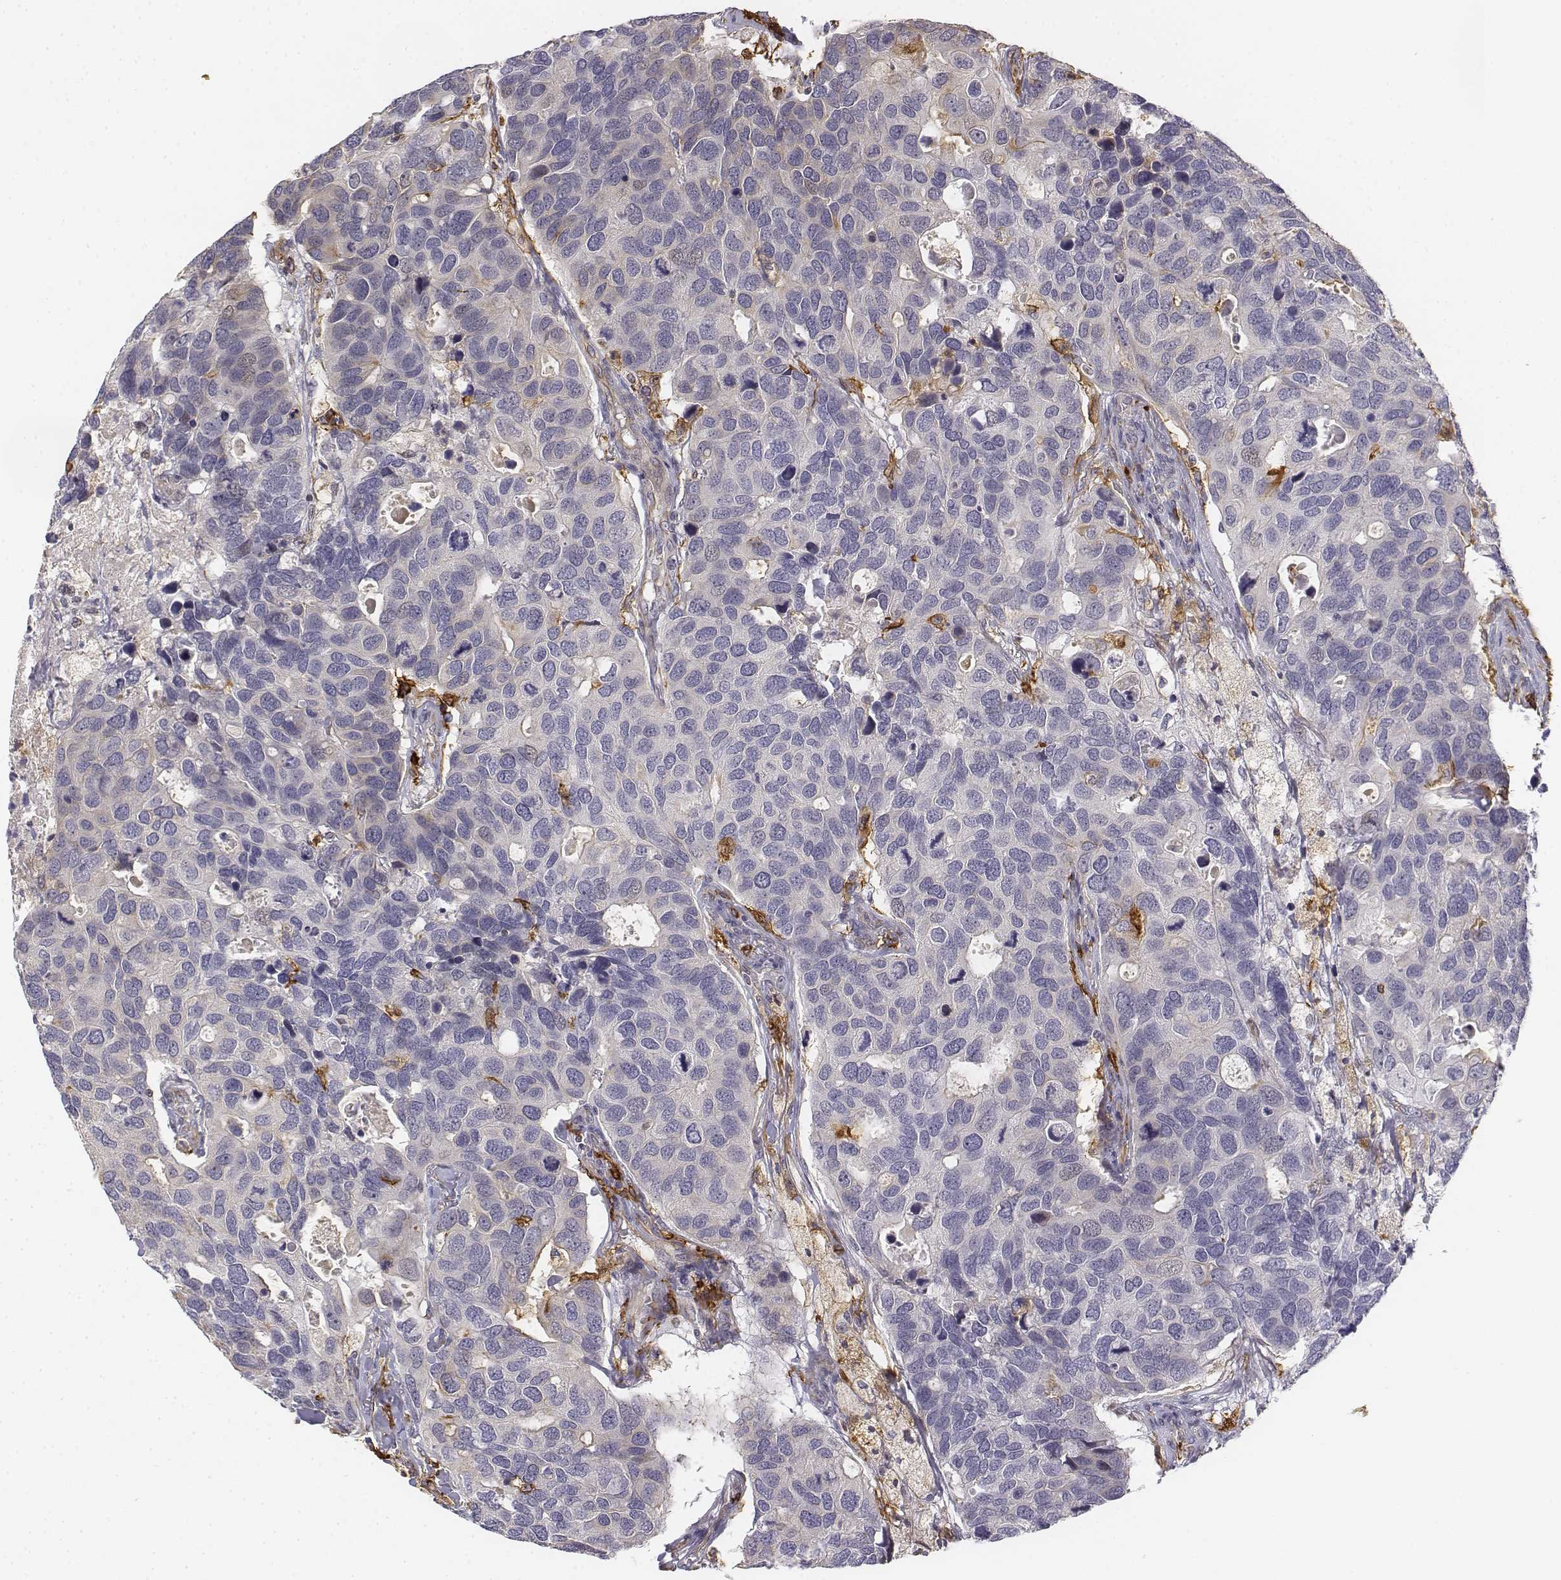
{"staining": {"intensity": "negative", "quantity": "none", "location": "none"}, "tissue": "breast cancer", "cell_type": "Tumor cells", "image_type": "cancer", "snomed": [{"axis": "morphology", "description": "Duct carcinoma"}, {"axis": "topography", "description": "Breast"}], "caption": "Breast cancer was stained to show a protein in brown. There is no significant staining in tumor cells.", "gene": "CD14", "patient": {"sex": "female", "age": 83}}